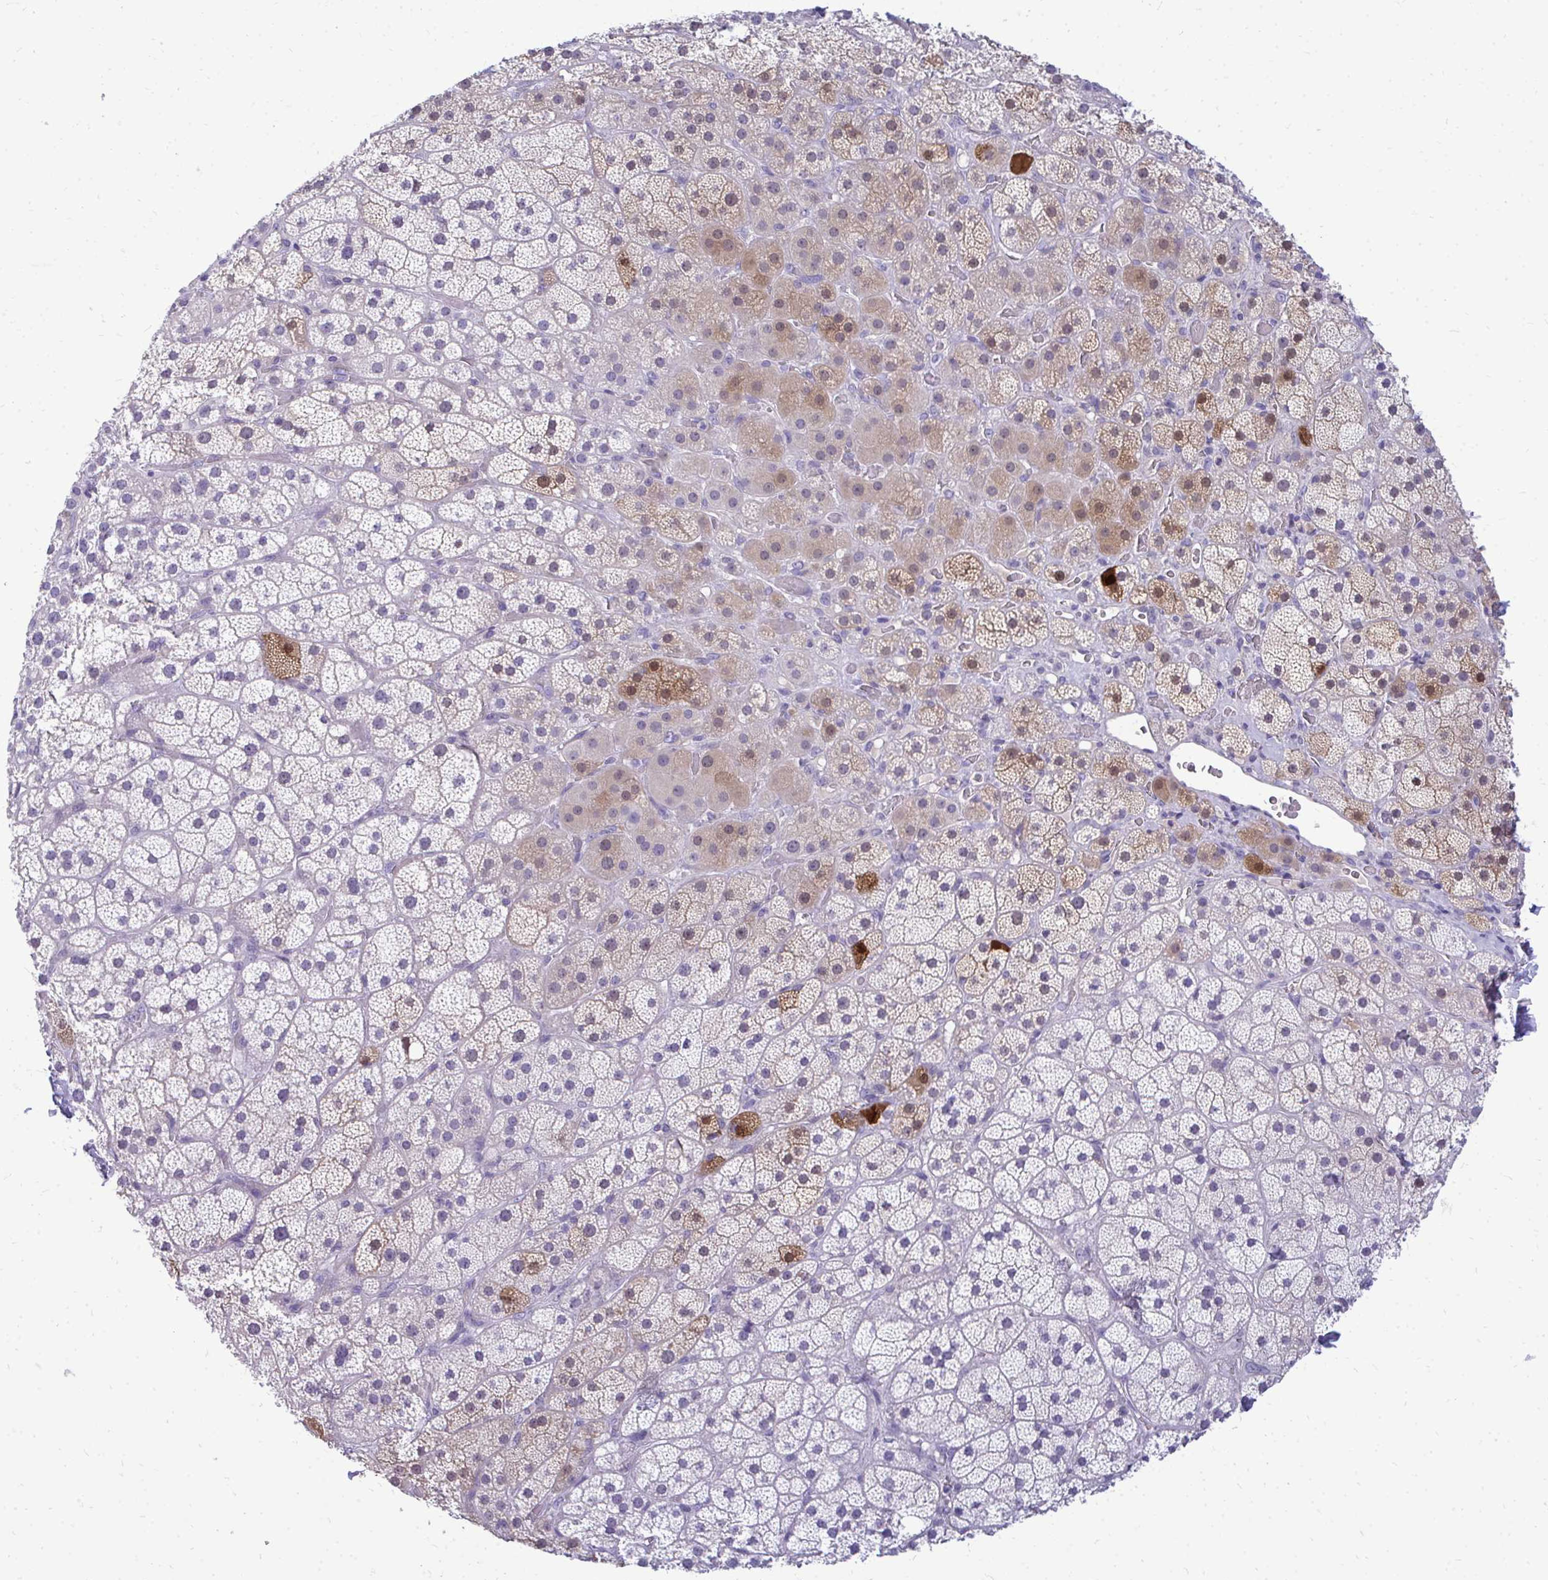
{"staining": {"intensity": "moderate", "quantity": "<25%", "location": "cytoplasmic/membranous,nuclear"}, "tissue": "adrenal gland", "cell_type": "Glandular cells", "image_type": "normal", "snomed": [{"axis": "morphology", "description": "Normal tissue, NOS"}, {"axis": "topography", "description": "Adrenal gland"}], "caption": "Brown immunohistochemical staining in unremarkable adrenal gland reveals moderate cytoplasmic/membranous,nuclear staining in approximately <25% of glandular cells. Nuclei are stained in blue.", "gene": "FABP3", "patient": {"sex": "male", "age": 57}}